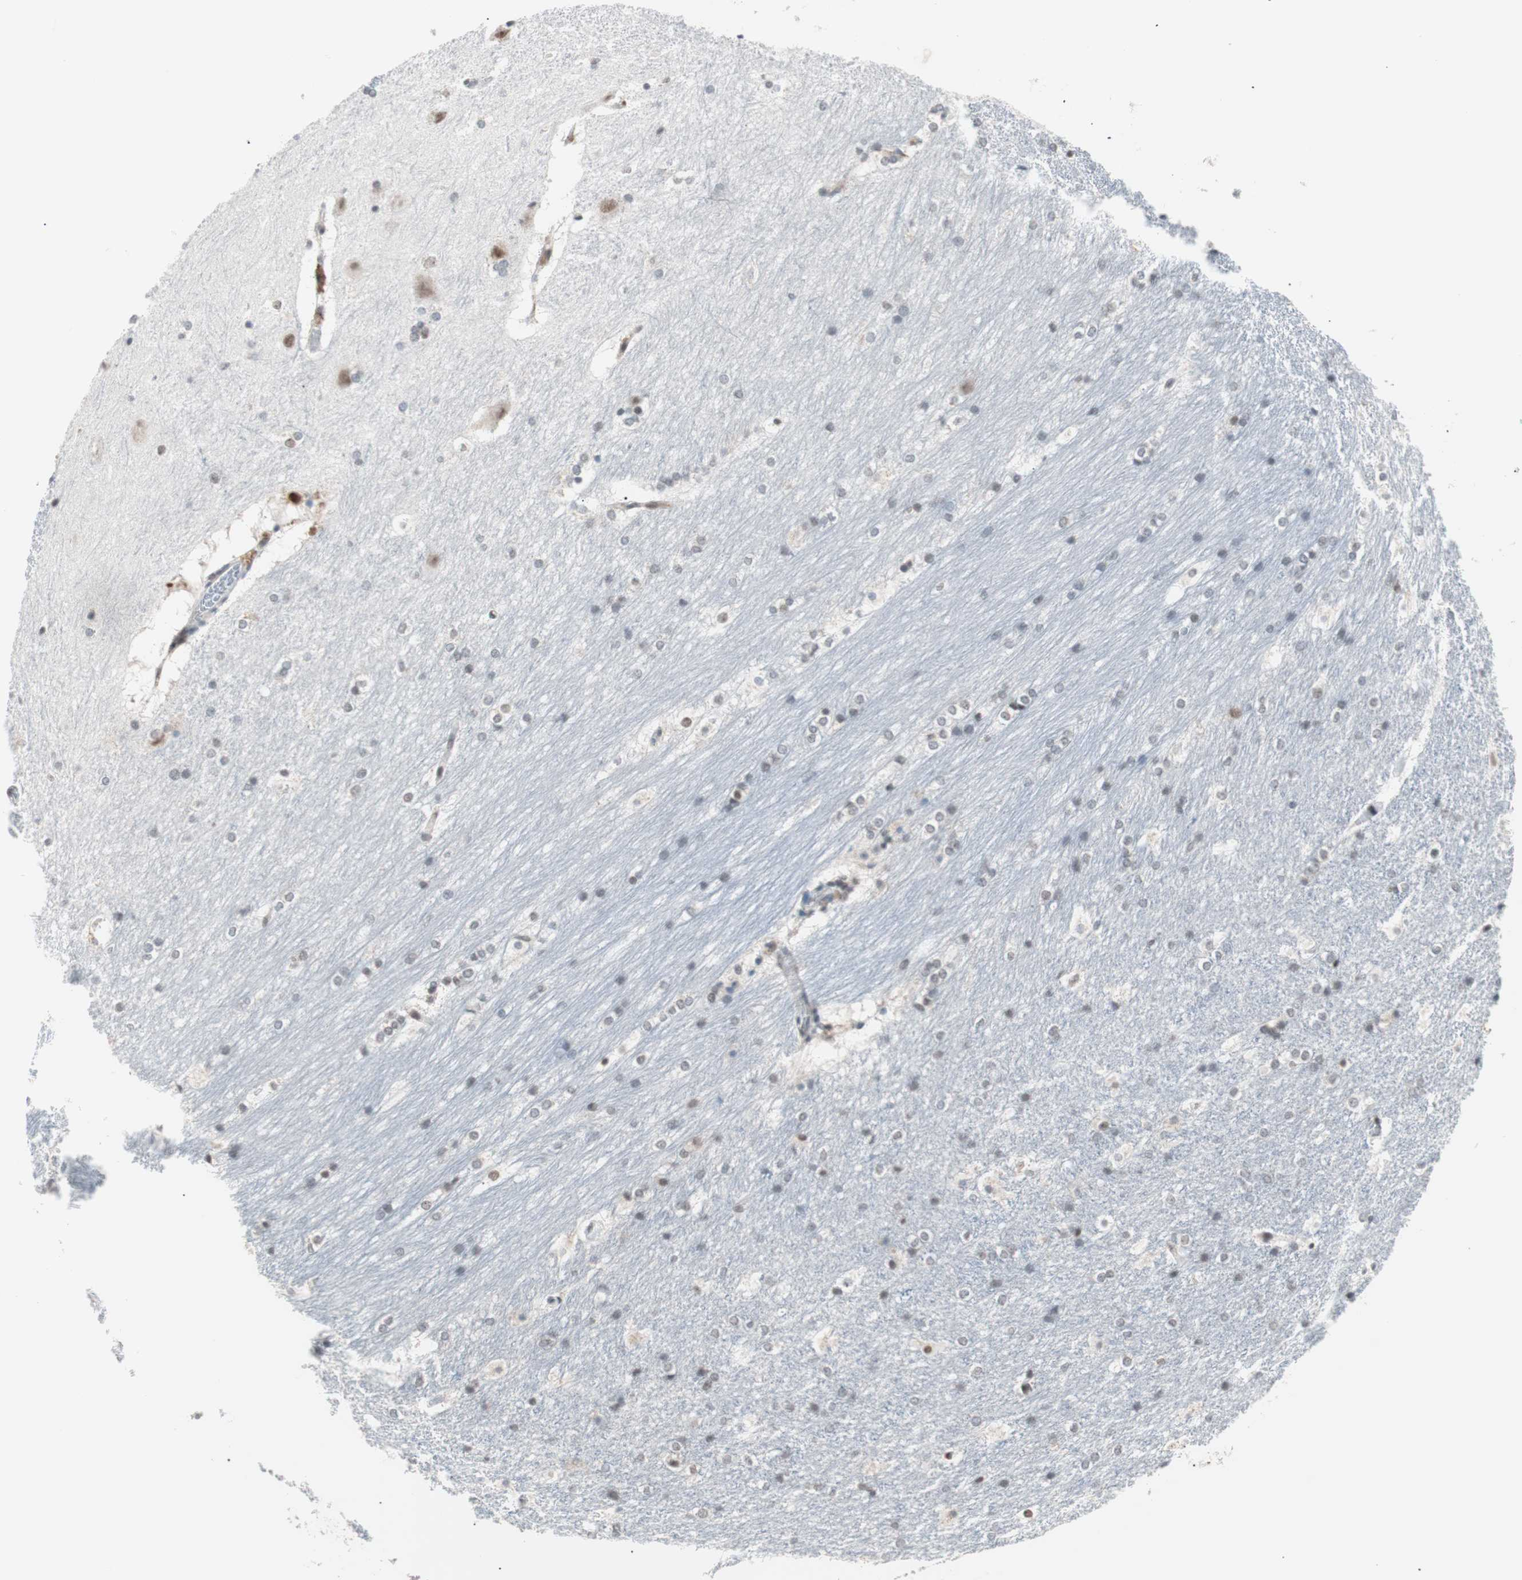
{"staining": {"intensity": "weak", "quantity": "<25%", "location": "nuclear"}, "tissue": "hippocampus", "cell_type": "Glial cells", "image_type": "normal", "snomed": [{"axis": "morphology", "description": "Normal tissue, NOS"}, {"axis": "topography", "description": "Hippocampus"}], "caption": "IHC photomicrograph of benign hippocampus stained for a protein (brown), which shows no expression in glial cells. Nuclei are stained in blue.", "gene": "LIG3", "patient": {"sex": "female", "age": 19}}